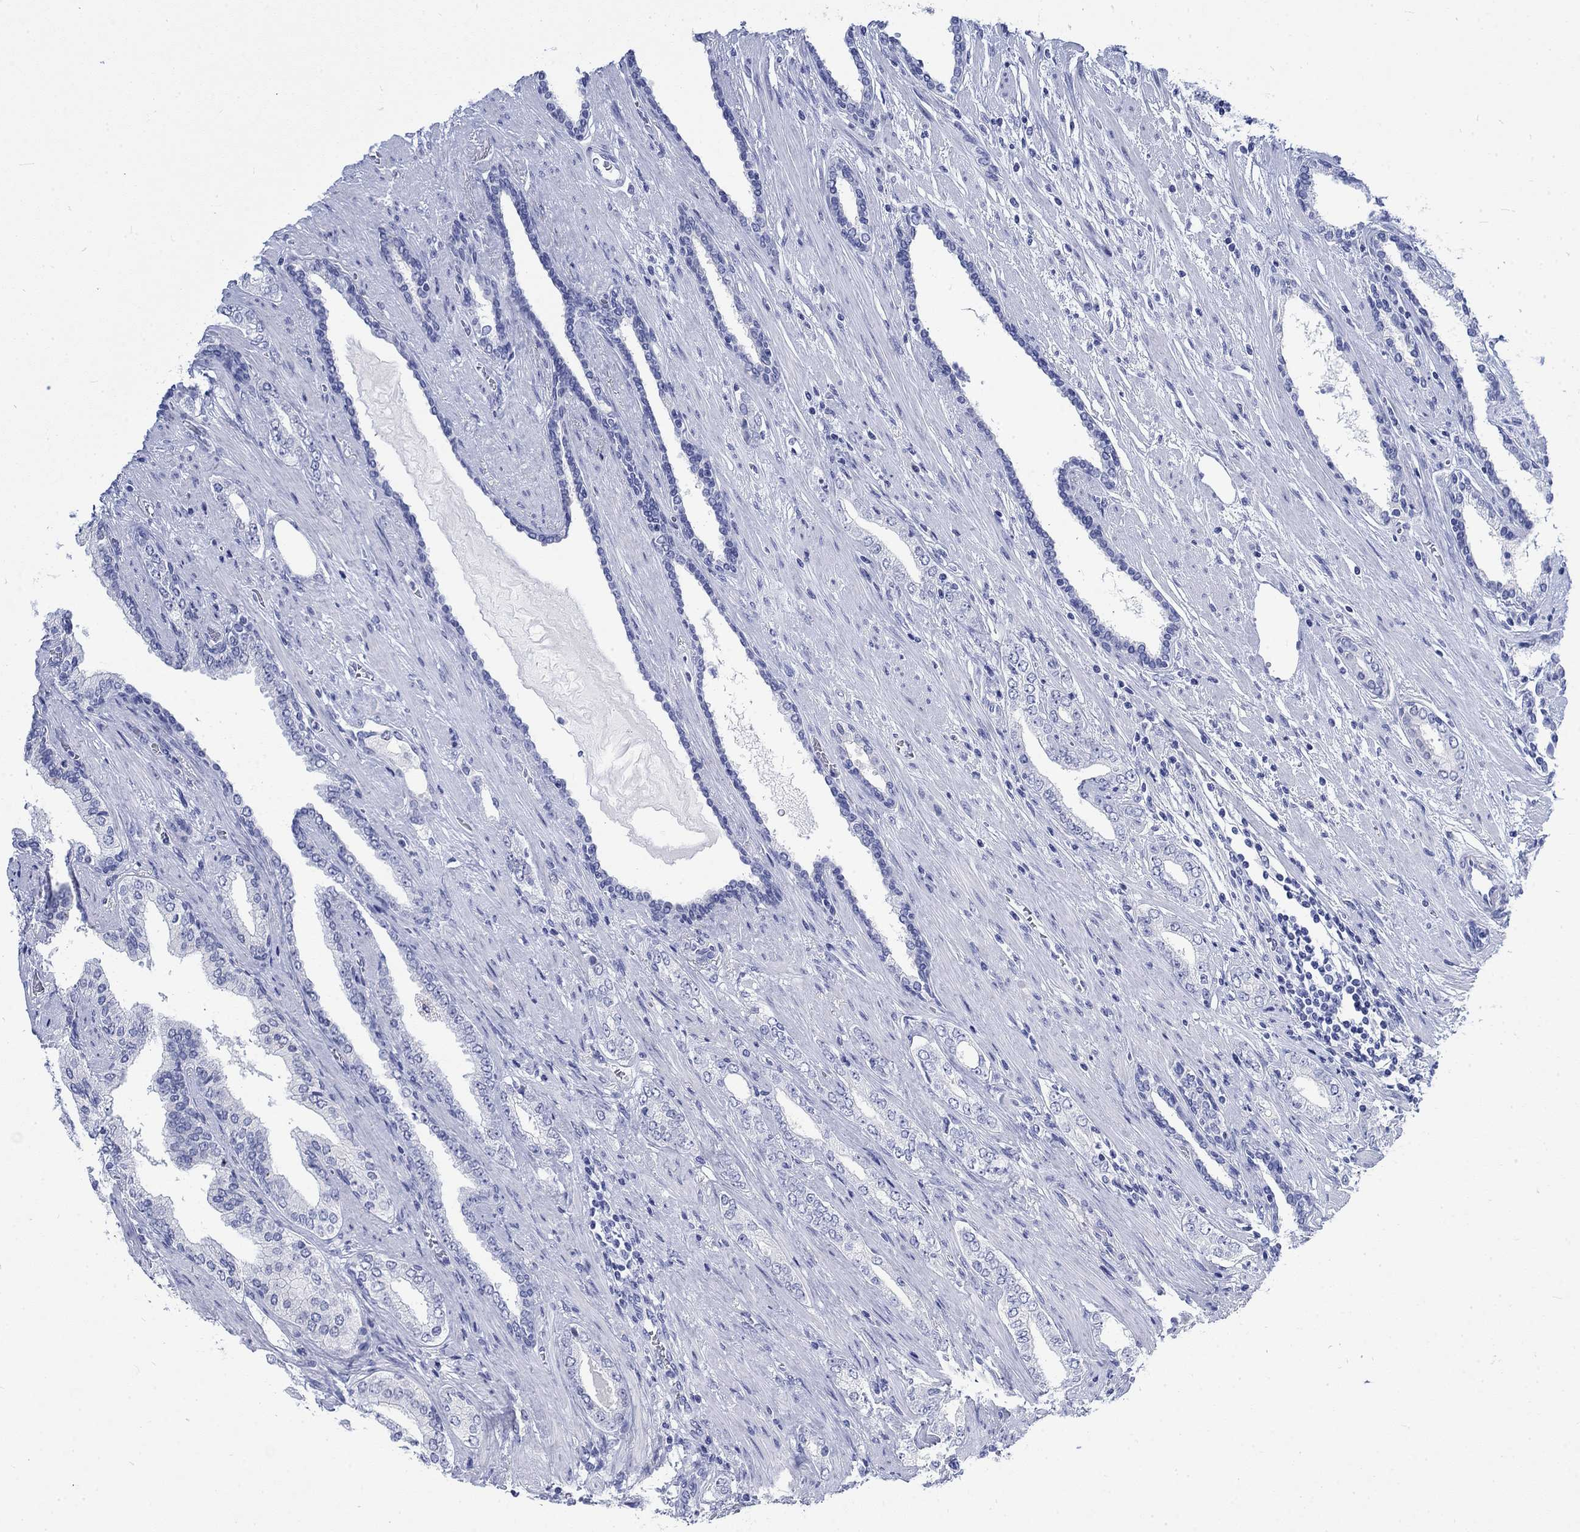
{"staining": {"intensity": "negative", "quantity": "none", "location": "none"}, "tissue": "prostate cancer", "cell_type": "Tumor cells", "image_type": "cancer", "snomed": [{"axis": "morphology", "description": "Adenocarcinoma, Low grade"}, {"axis": "topography", "description": "Prostate and seminal vesicle, NOS"}], "caption": "Tumor cells show no significant protein staining in adenocarcinoma (low-grade) (prostate). (Stains: DAB IHC with hematoxylin counter stain, Microscopy: brightfield microscopy at high magnification).", "gene": "KRT76", "patient": {"sex": "male", "age": 61}}